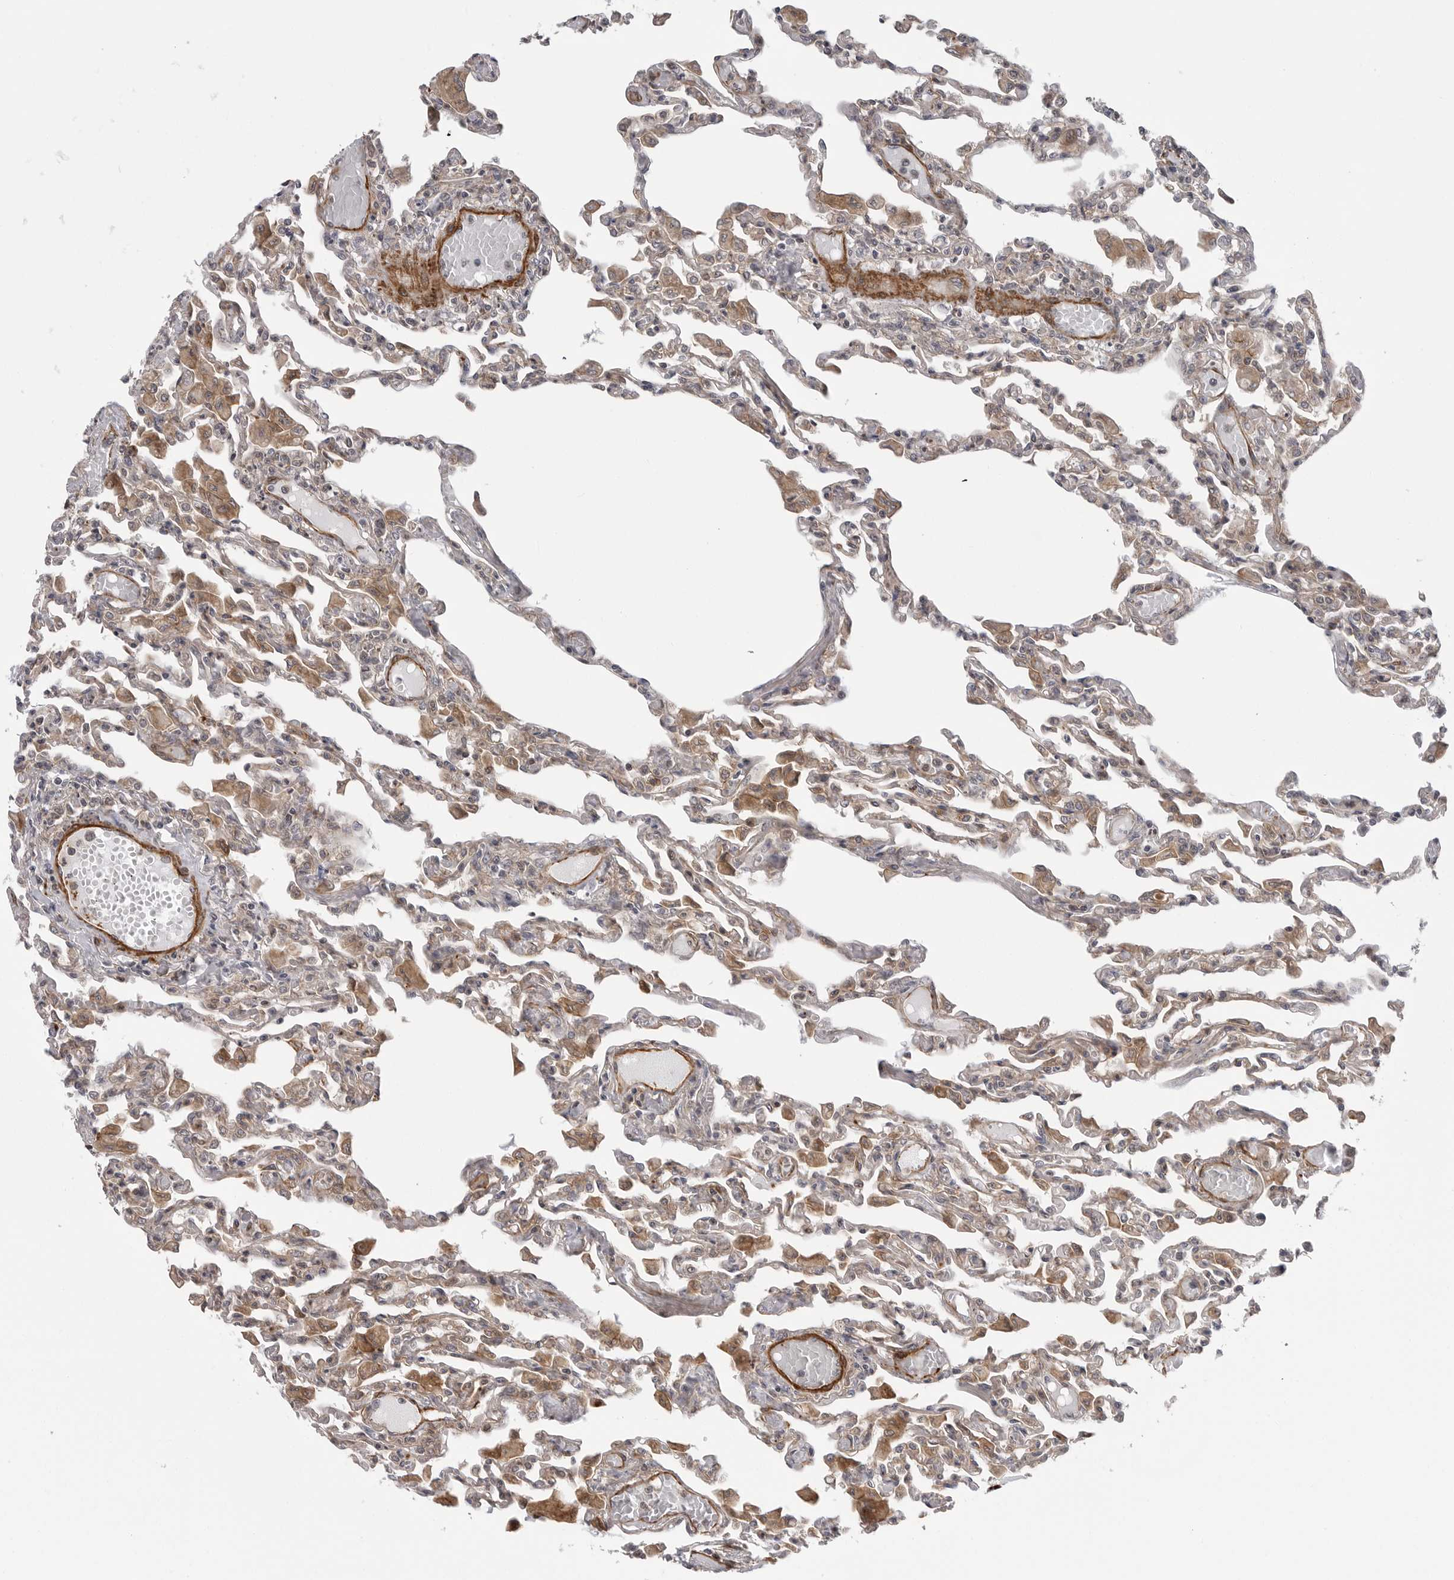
{"staining": {"intensity": "moderate", "quantity": "25%-75%", "location": "cytoplasmic/membranous"}, "tissue": "lung", "cell_type": "Alveolar cells", "image_type": "normal", "snomed": [{"axis": "morphology", "description": "Normal tissue, NOS"}, {"axis": "topography", "description": "Bronchus"}, {"axis": "topography", "description": "Lung"}], "caption": "IHC micrograph of benign lung stained for a protein (brown), which reveals medium levels of moderate cytoplasmic/membranous positivity in about 25%-75% of alveolar cells.", "gene": "SCP2", "patient": {"sex": "female", "age": 49}}